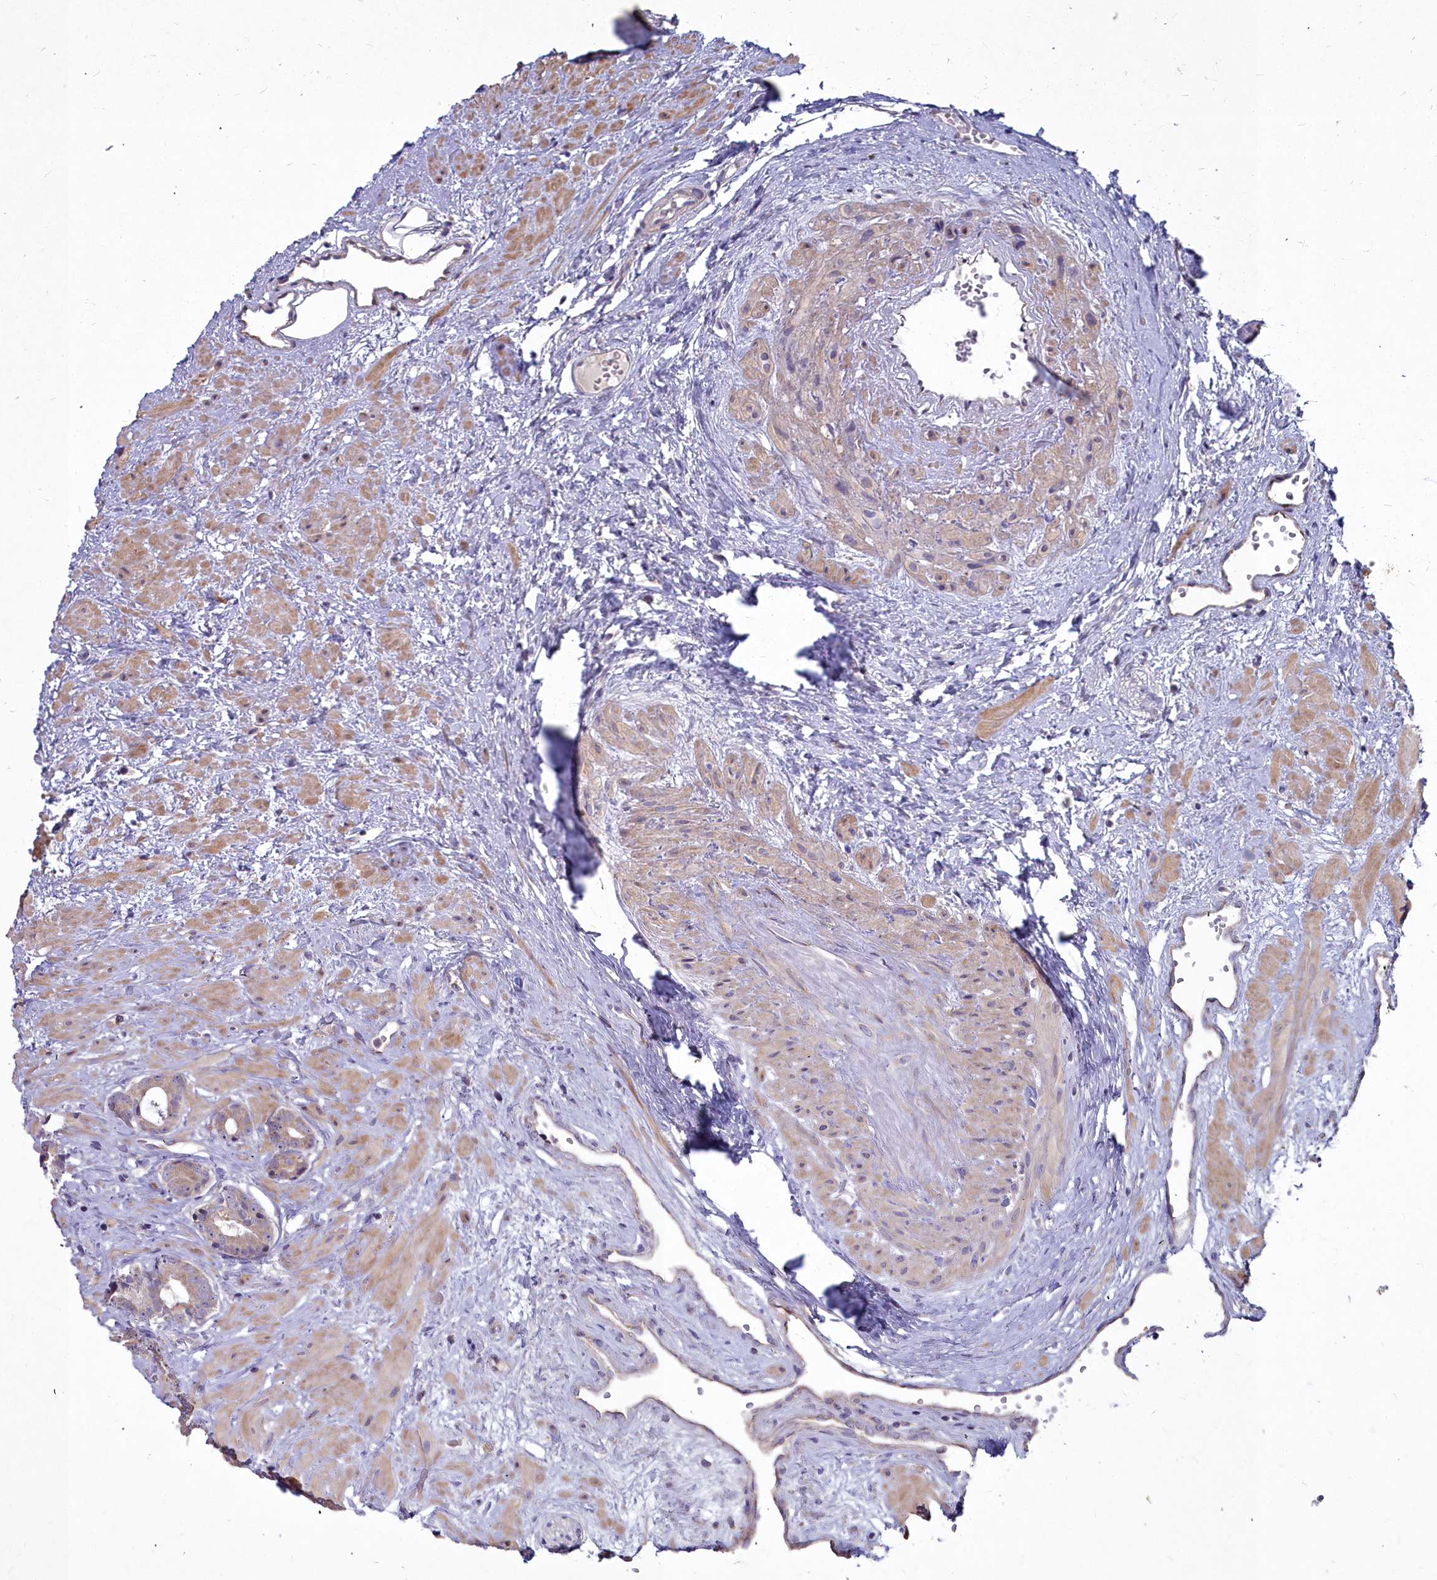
{"staining": {"intensity": "weak", "quantity": ">75%", "location": "cytoplasmic/membranous"}, "tissue": "prostate cancer", "cell_type": "Tumor cells", "image_type": "cancer", "snomed": [{"axis": "morphology", "description": "Adenocarcinoma, Low grade"}, {"axis": "topography", "description": "Prostate"}], "caption": "Immunohistochemistry micrograph of prostate adenocarcinoma (low-grade) stained for a protein (brown), which demonstrates low levels of weak cytoplasmic/membranous expression in about >75% of tumor cells.", "gene": "MICU2", "patient": {"sex": "male", "age": 64}}